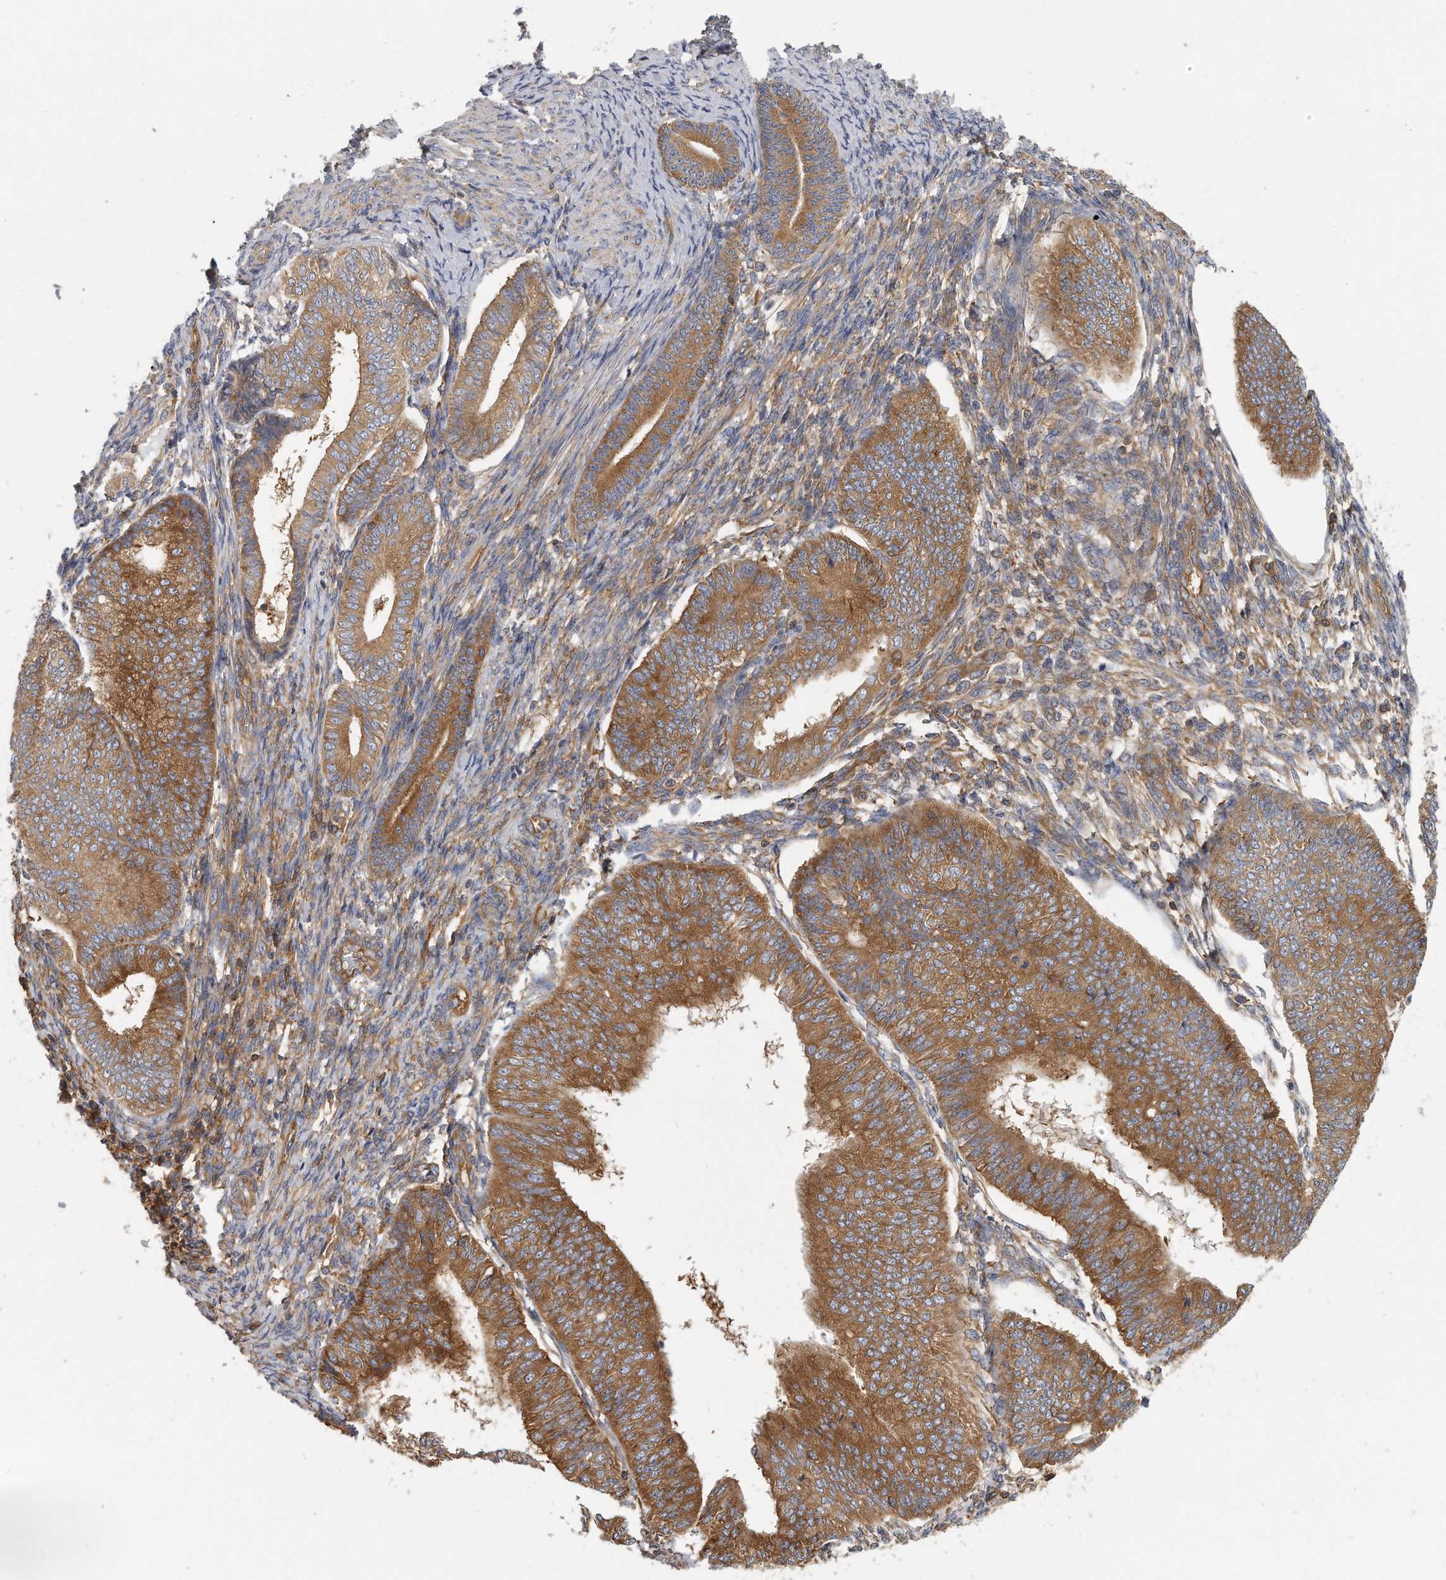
{"staining": {"intensity": "moderate", "quantity": ">75%", "location": "cytoplasmic/membranous"}, "tissue": "endometrial cancer", "cell_type": "Tumor cells", "image_type": "cancer", "snomed": [{"axis": "morphology", "description": "Adenocarcinoma, NOS"}, {"axis": "topography", "description": "Endometrium"}], "caption": "Endometrial adenocarcinoma was stained to show a protein in brown. There is medium levels of moderate cytoplasmic/membranous staining in about >75% of tumor cells.", "gene": "EIF3I", "patient": {"sex": "female", "age": 58}}